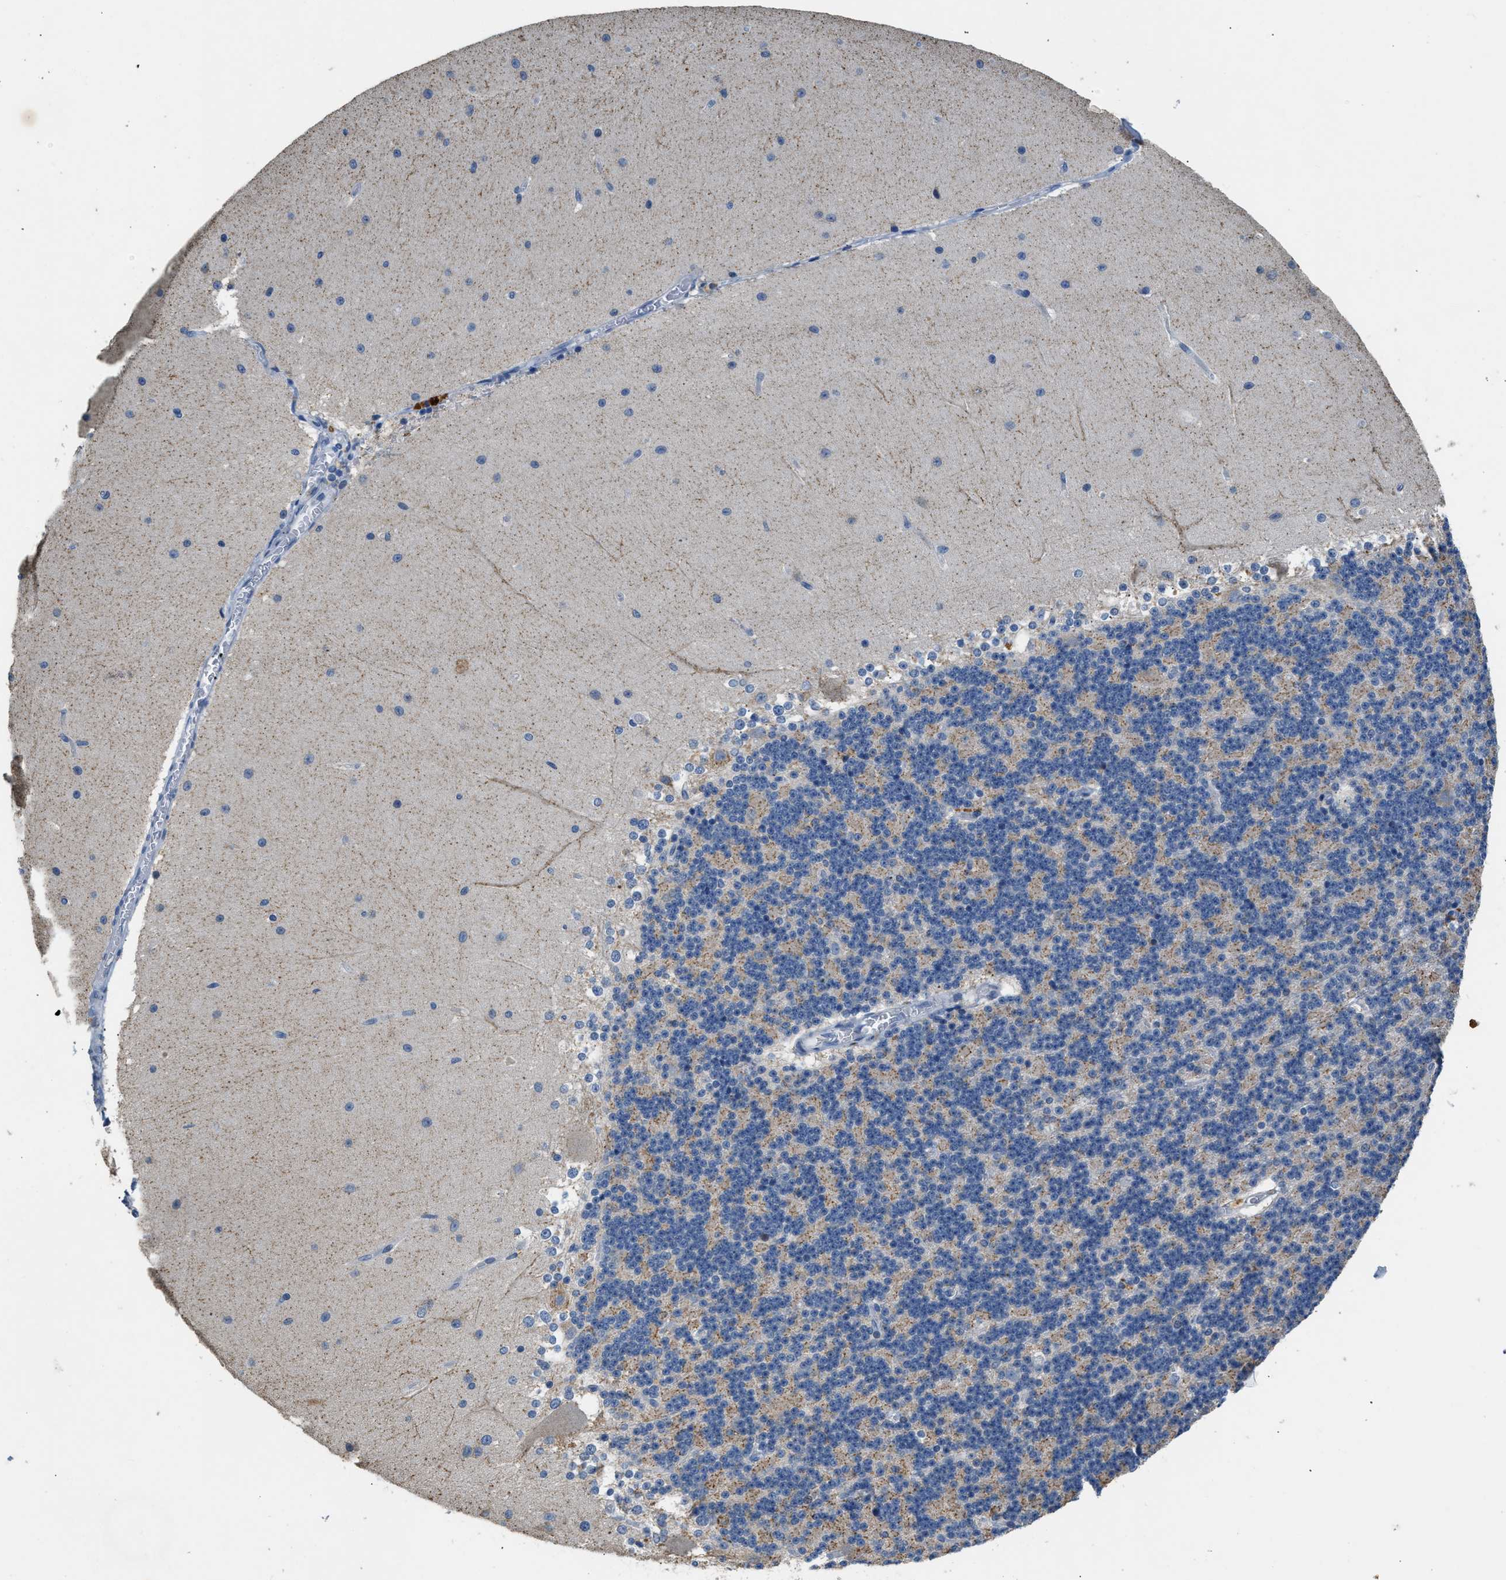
{"staining": {"intensity": "weak", "quantity": "<25%", "location": "cytoplasmic/membranous"}, "tissue": "cerebellum", "cell_type": "Cells in granular layer", "image_type": "normal", "snomed": [{"axis": "morphology", "description": "Normal tissue, NOS"}, {"axis": "topography", "description": "Cerebellum"}], "caption": "DAB immunohistochemical staining of unremarkable cerebellum demonstrates no significant expression in cells in granular layer.", "gene": "TOMM34", "patient": {"sex": "female", "age": 19}}